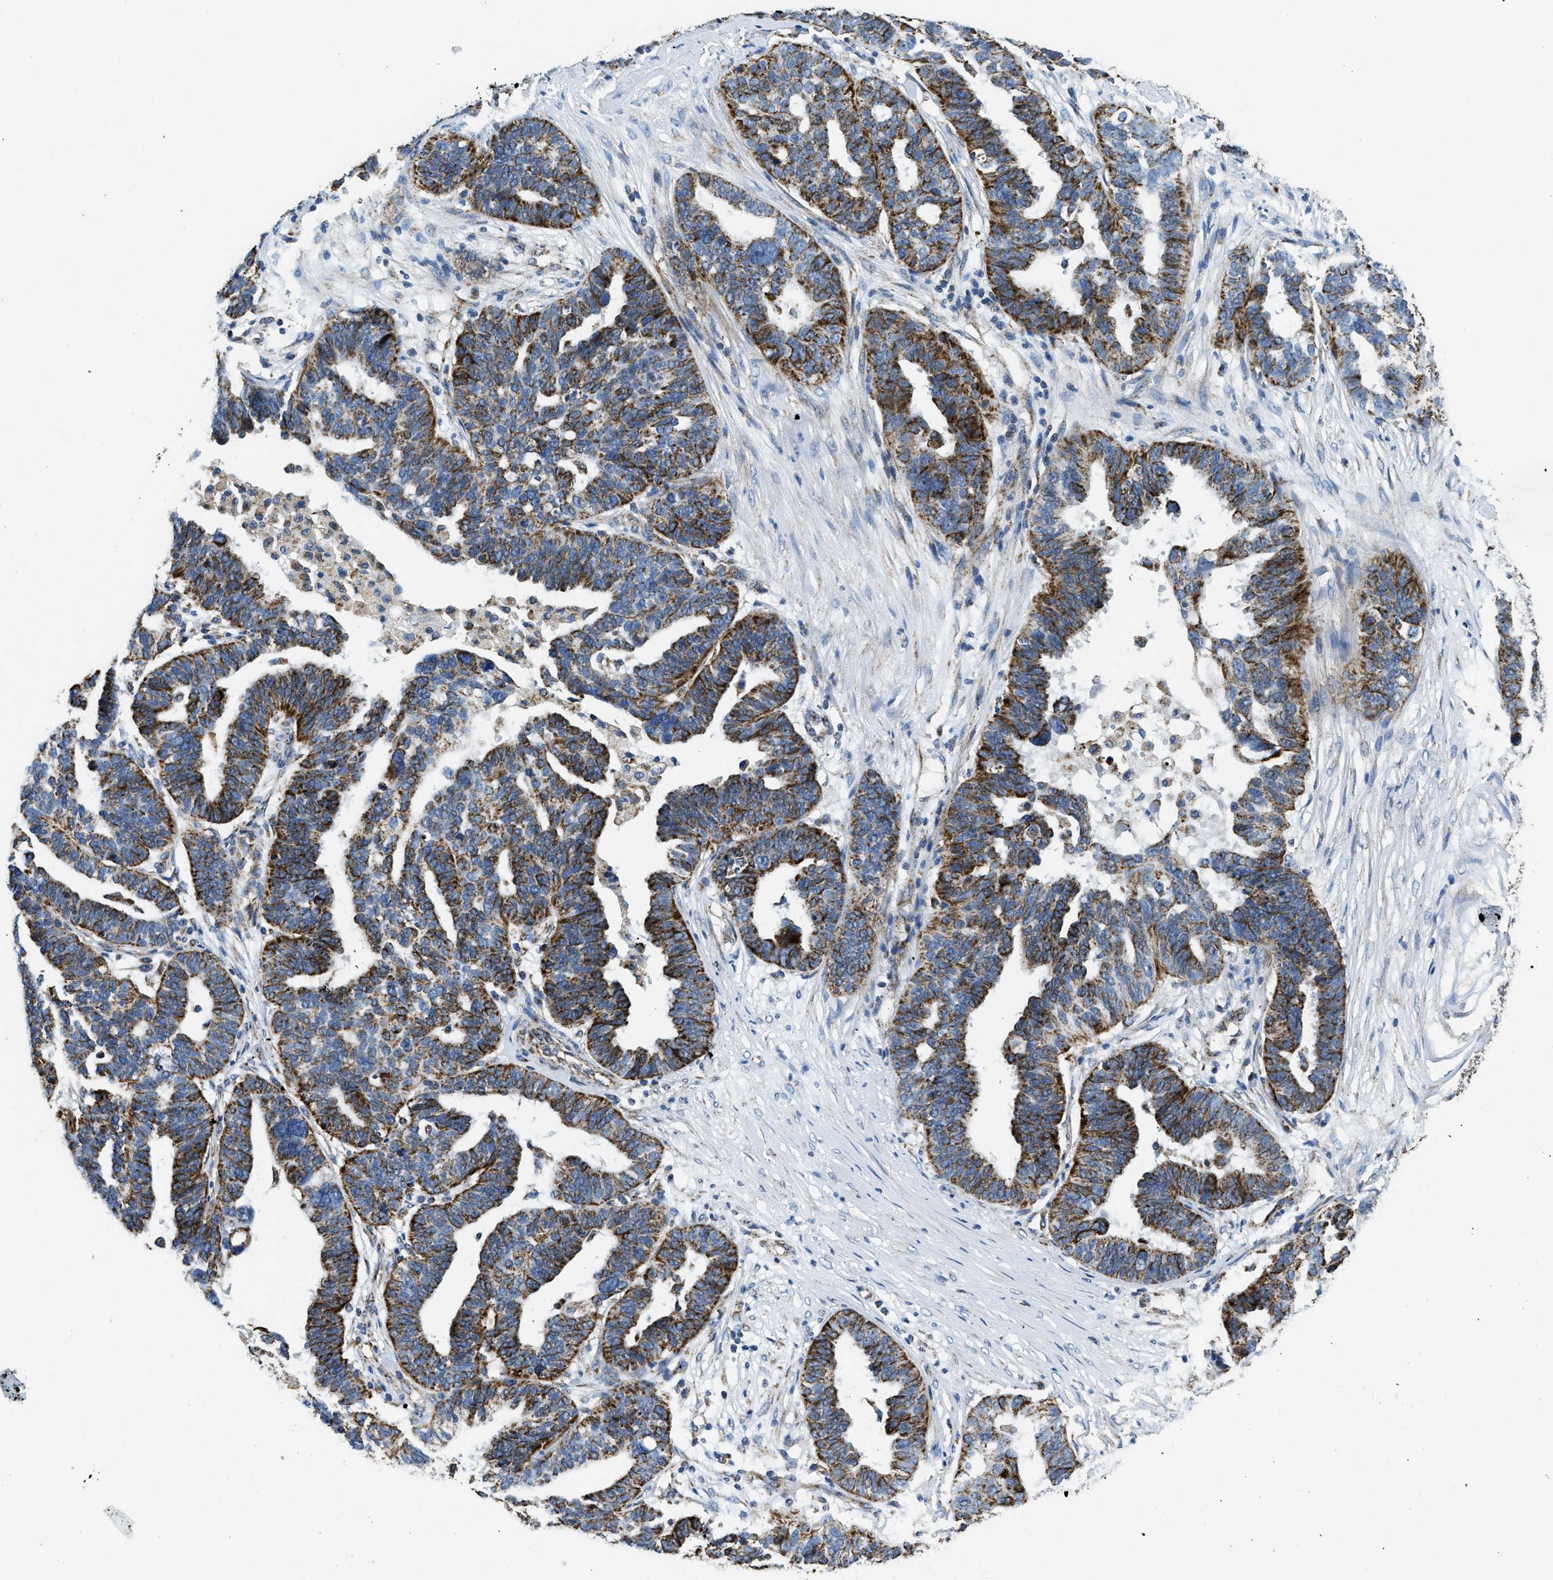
{"staining": {"intensity": "strong", "quantity": "25%-75%", "location": "cytoplasmic/membranous"}, "tissue": "ovarian cancer", "cell_type": "Tumor cells", "image_type": "cancer", "snomed": [{"axis": "morphology", "description": "Cystadenocarcinoma, serous, NOS"}, {"axis": "topography", "description": "Ovary"}], "caption": "Protein positivity by immunohistochemistry (IHC) demonstrates strong cytoplasmic/membranous expression in approximately 25%-75% of tumor cells in ovarian cancer.", "gene": "STK33", "patient": {"sex": "female", "age": 59}}